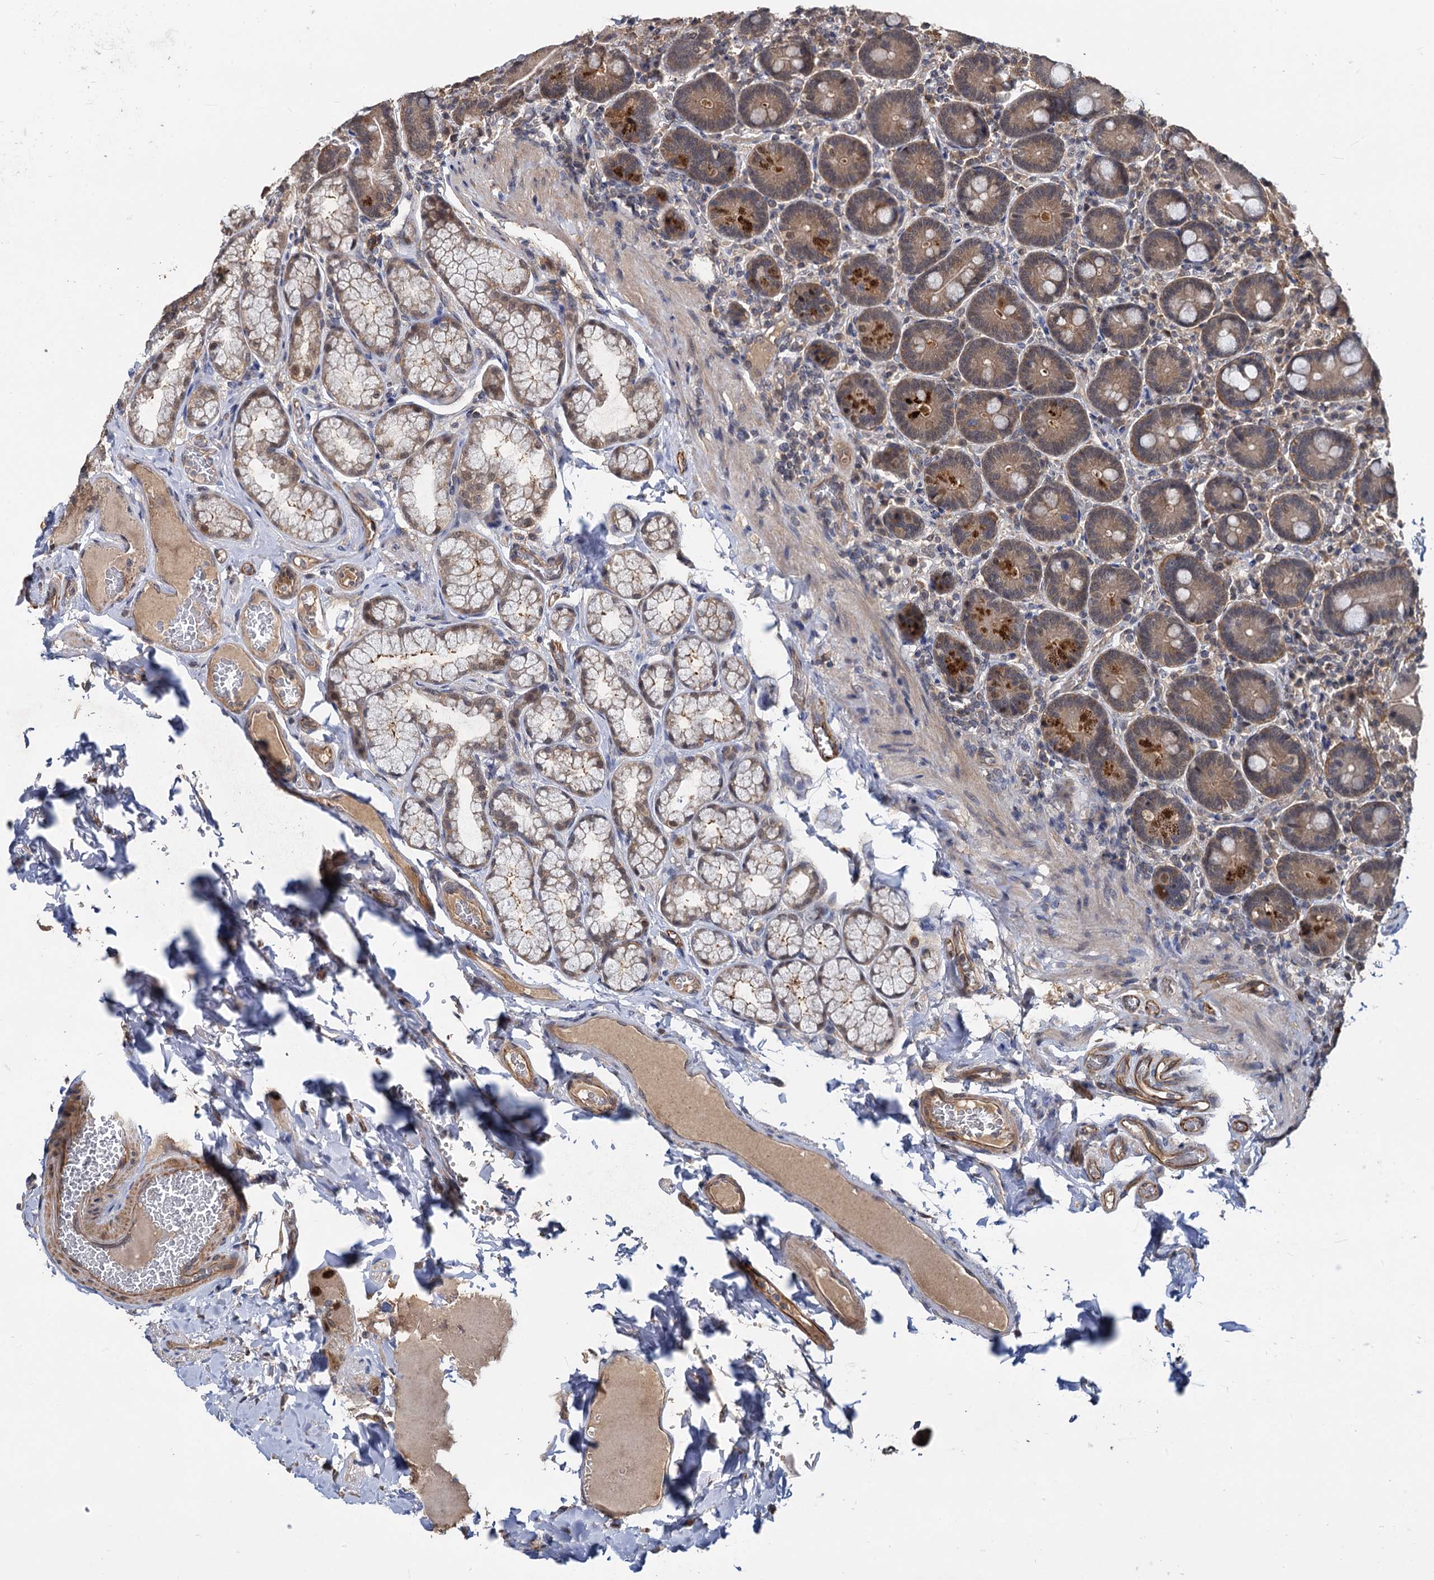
{"staining": {"intensity": "strong", "quantity": "<25%", "location": "cytoplasmic/membranous"}, "tissue": "duodenum", "cell_type": "Glandular cells", "image_type": "normal", "snomed": [{"axis": "morphology", "description": "Normal tissue, NOS"}, {"axis": "topography", "description": "Duodenum"}], "caption": "A micrograph of human duodenum stained for a protein reveals strong cytoplasmic/membranous brown staining in glandular cells. The protein of interest is shown in brown color, while the nuclei are stained blue.", "gene": "PSMD4", "patient": {"sex": "female", "age": 62}}